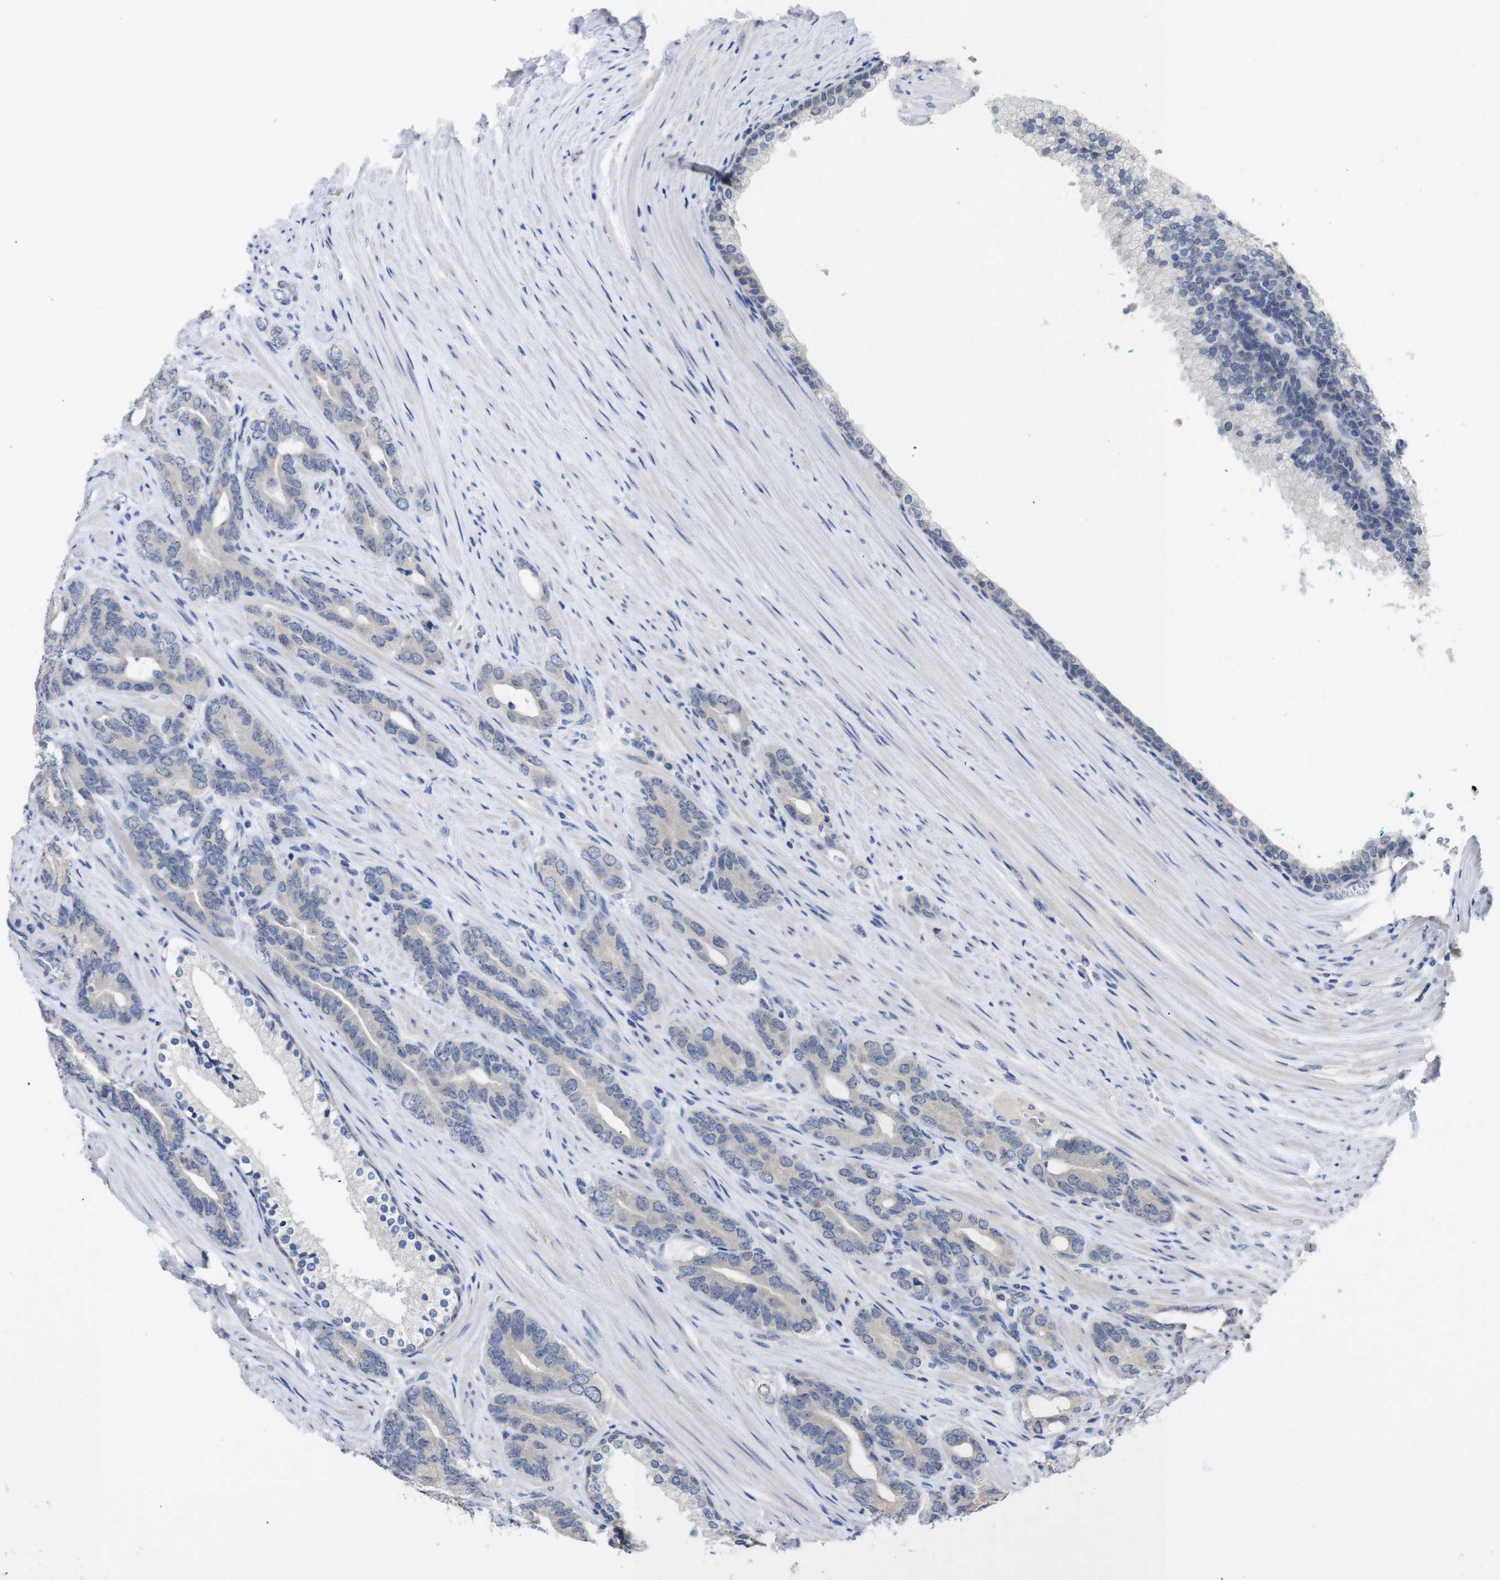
{"staining": {"intensity": "negative", "quantity": "none", "location": "none"}, "tissue": "prostate cancer", "cell_type": "Tumor cells", "image_type": "cancer", "snomed": [{"axis": "morphology", "description": "Adenocarcinoma, Low grade"}, {"axis": "topography", "description": "Prostate"}], "caption": "Prostate cancer was stained to show a protein in brown. There is no significant staining in tumor cells.", "gene": "HNF1A", "patient": {"sex": "male", "age": 63}}